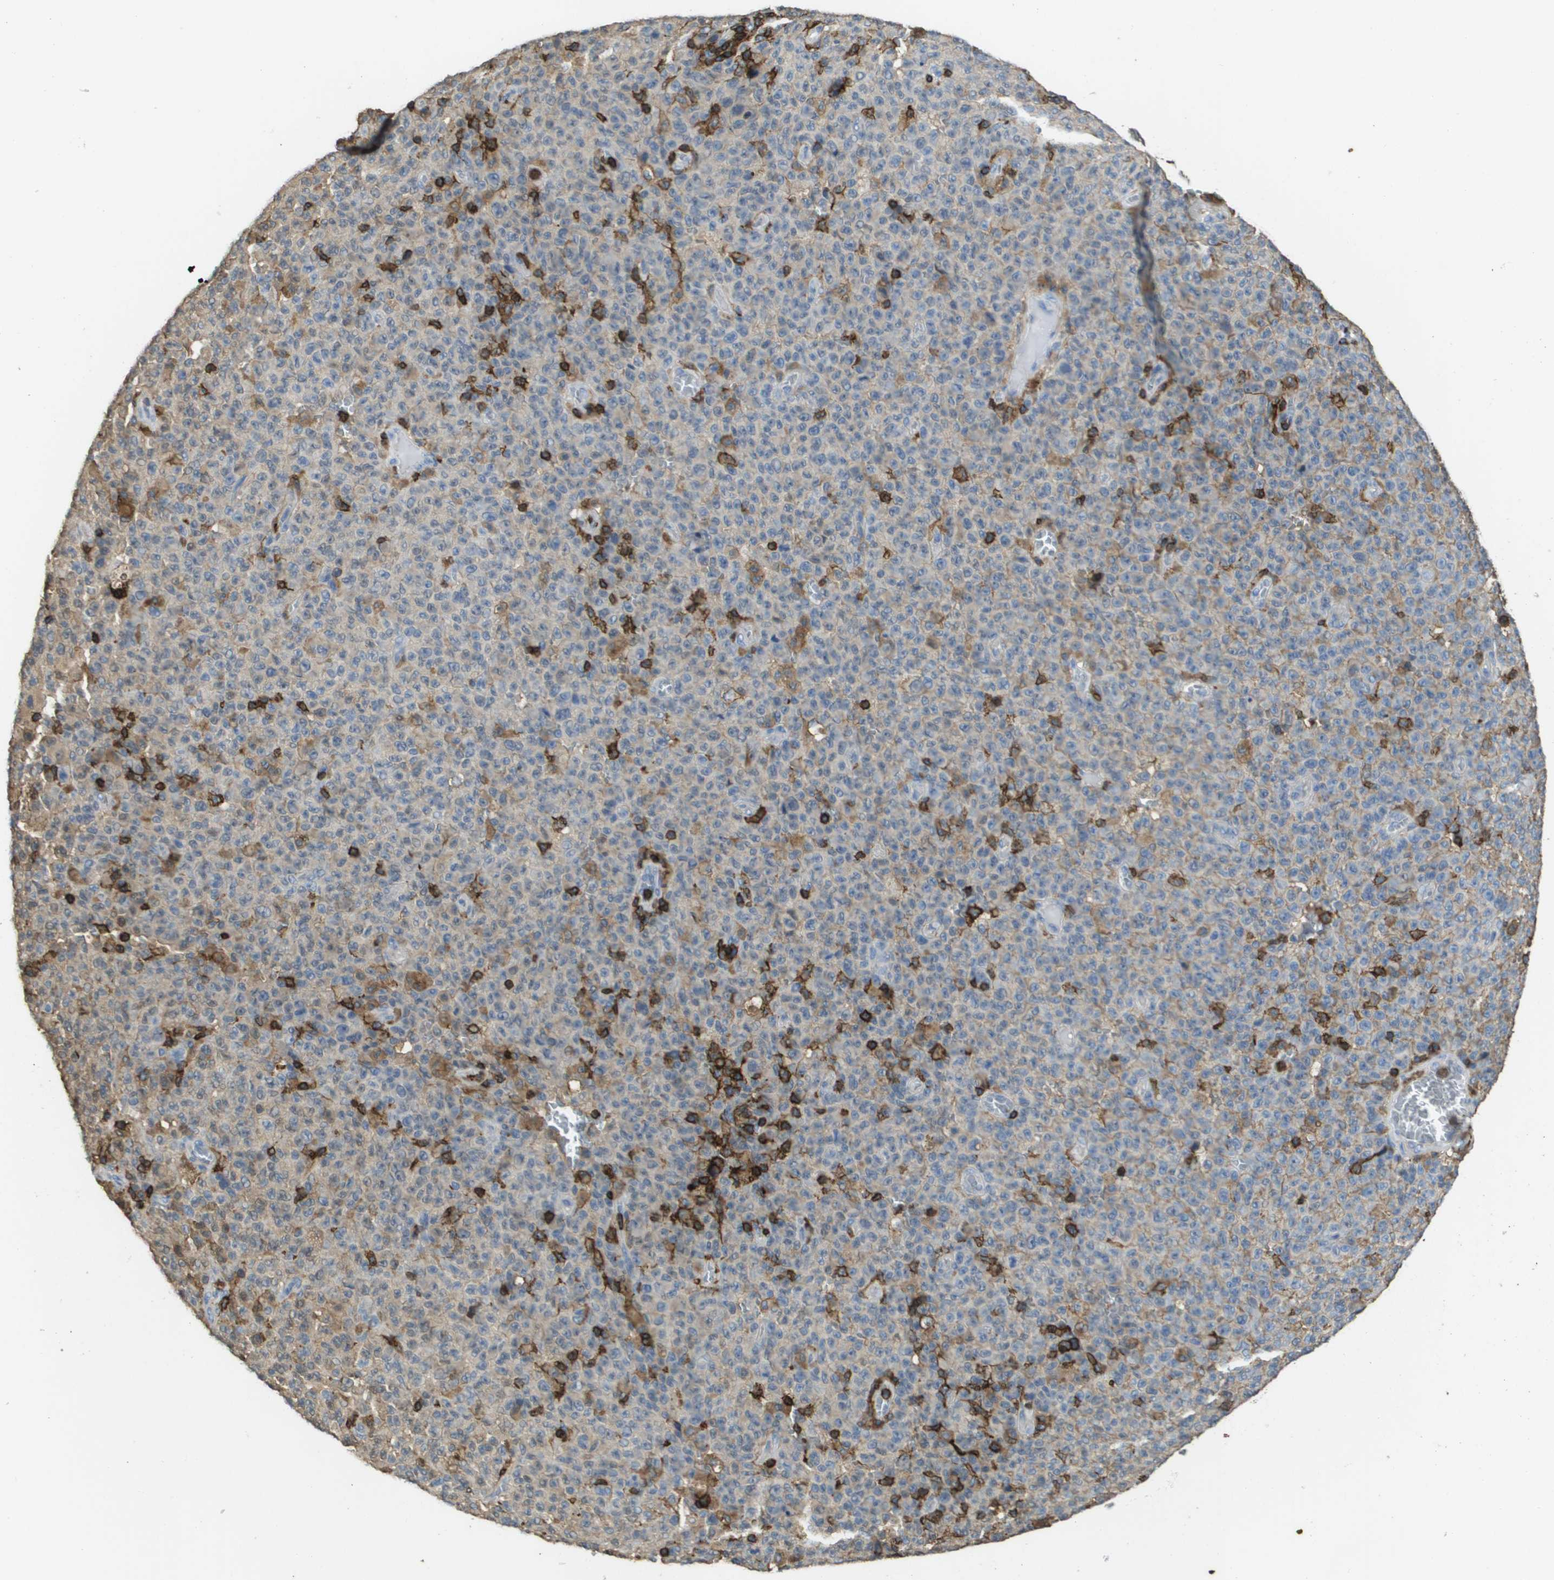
{"staining": {"intensity": "weak", "quantity": "25%-75%", "location": "cytoplasmic/membranous"}, "tissue": "melanoma", "cell_type": "Tumor cells", "image_type": "cancer", "snomed": [{"axis": "morphology", "description": "Malignant melanoma, NOS"}, {"axis": "topography", "description": "Skin"}], "caption": "Malignant melanoma stained for a protein reveals weak cytoplasmic/membranous positivity in tumor cells.", "gene": "PASK", "patient": {"sex": "female", "age": 82}}